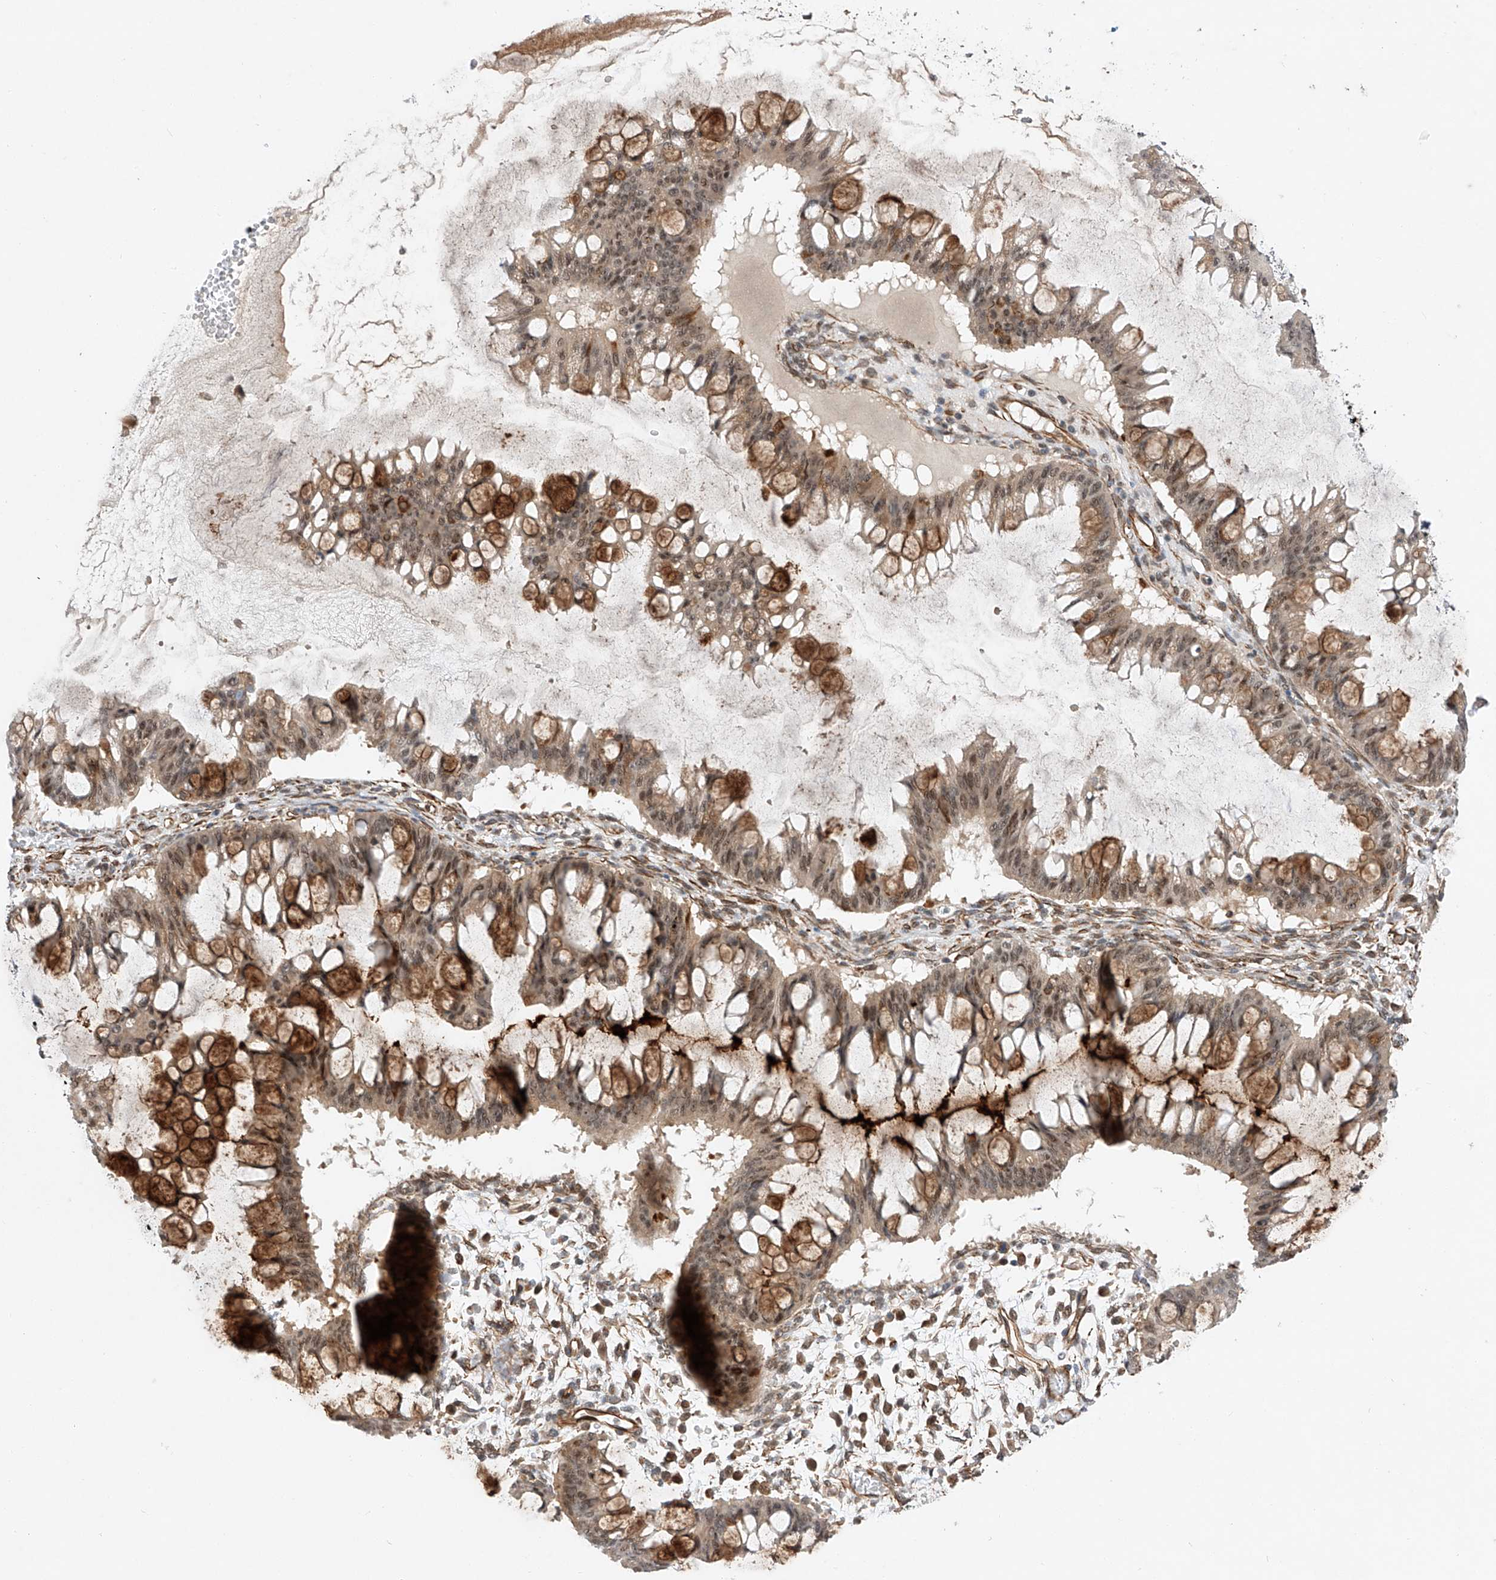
{"staining": {"intensity": "moderate", "quantity": "25%-75%", "location": "cytoplasmic/membranous,nuclear"}, "tissue": "ovarian cancer", "cell_type": "Tumor cells", "image_type": "cancer", "snomed": [{"axis": "morphology", "description": "Cystadenocarcinoma, mucinous, NOS"}, {"axis": "topography", "description": "Ovary"}], "caption": "Brown immunohistochemical staining in human ovarian cancer reveals moderate cytoplasmic/membranous and nuclear expression in approximately 25%-75% of tumor cells.", "gene": "AMD1", "patient": {"sex": "female", "age": 73}}